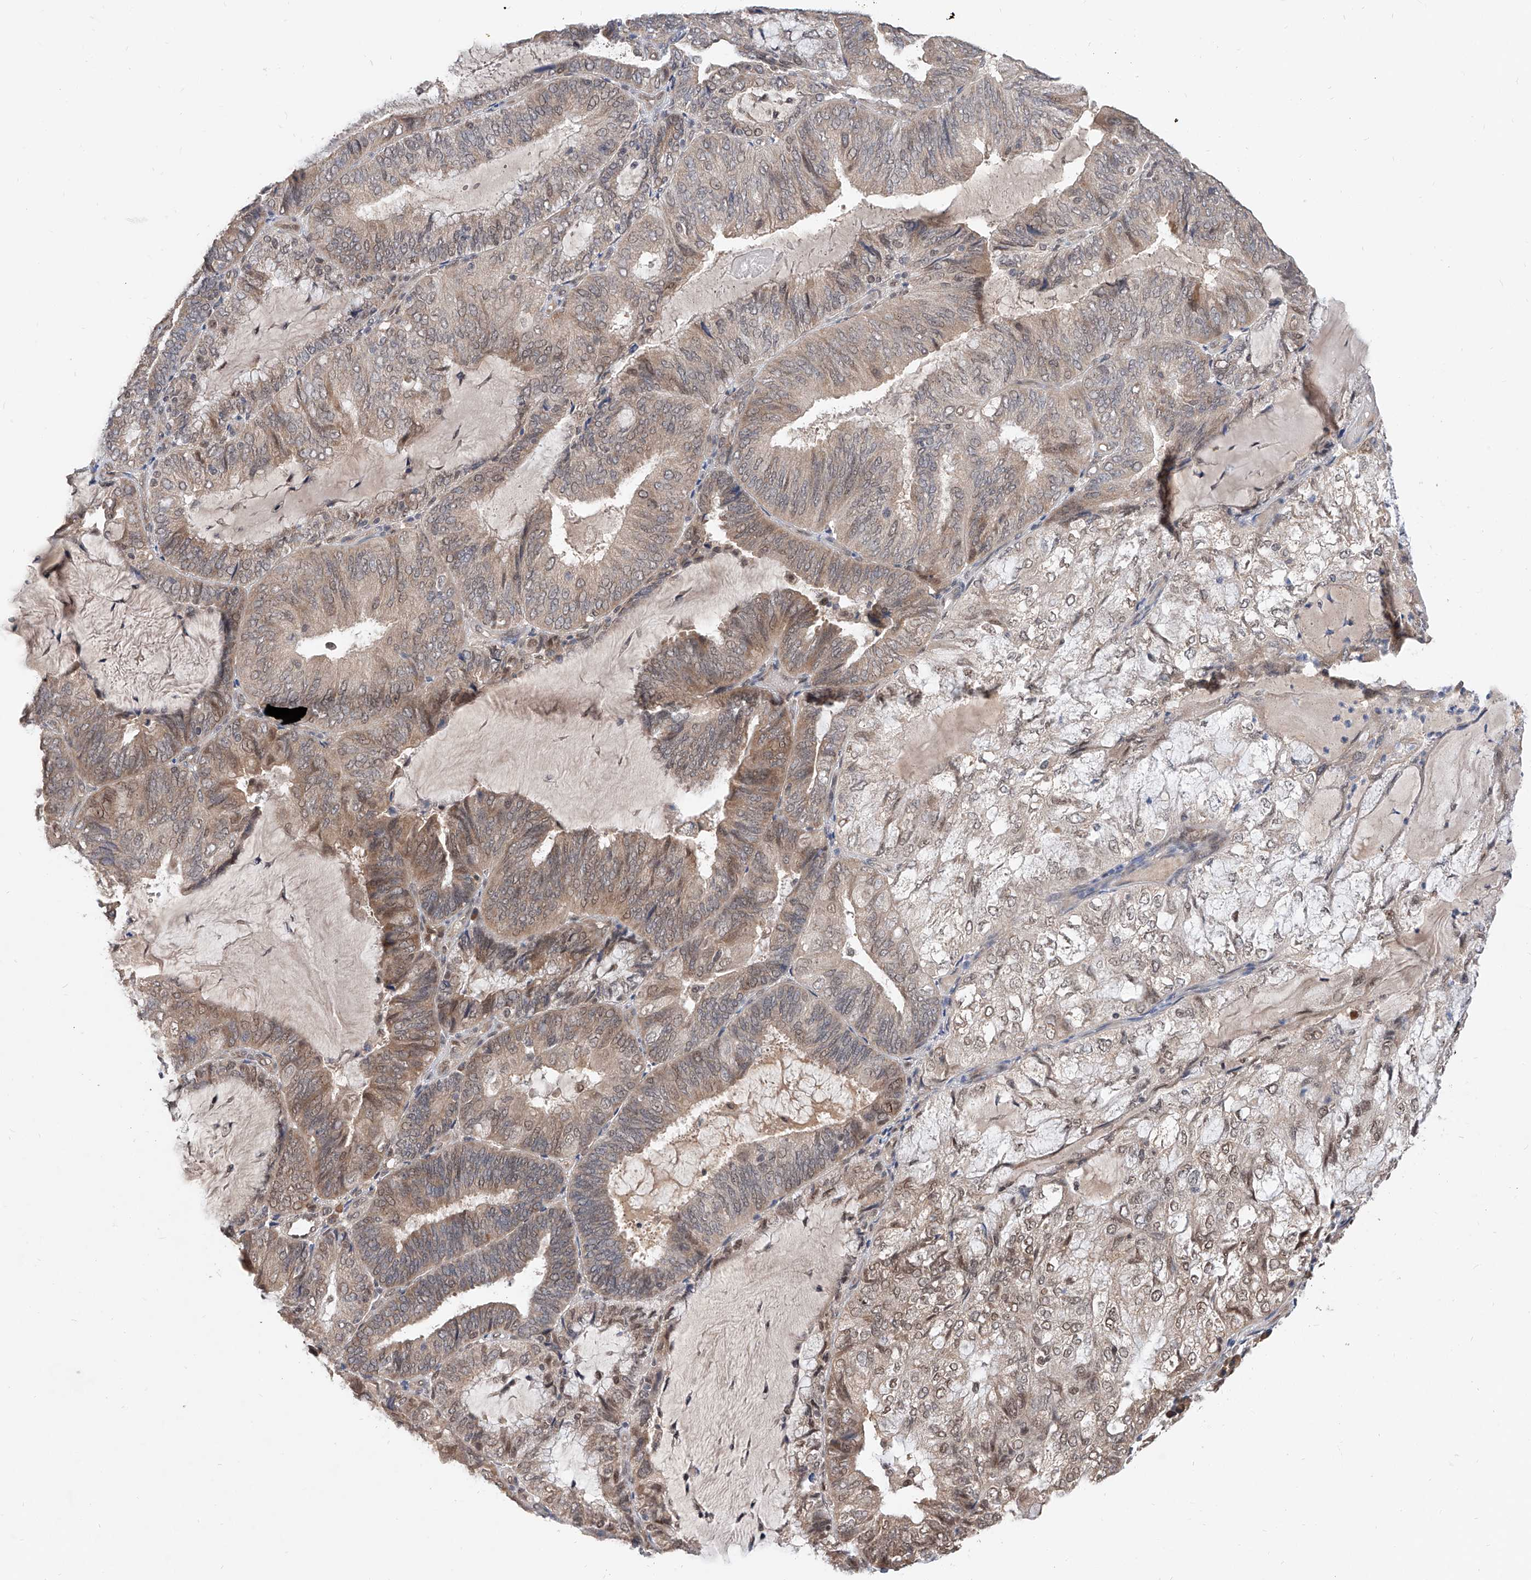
{"staining": {"intensity": "weak", "quantity": "25%-75%", "location": "cytoplasmic/membranous,nuclear"}, "tissue": "endometrial cancer", "cell_type": "Tumor cells", "image_type": "cancer", "snomed": [{"axis": "morphology", "description": "Adenocarcinoma, NOS"}, {"axis": "topography", "description": "Endometrium"}], "caption": "Tumor cells demonstrate low levels of weak cytoplasmic/membranous and nuclear staining in about 25%-75% of cells in human endometrial adenocarcinoma.", "gene": "CARMIL3", "patient": {"sex": "female", "age": 81}}